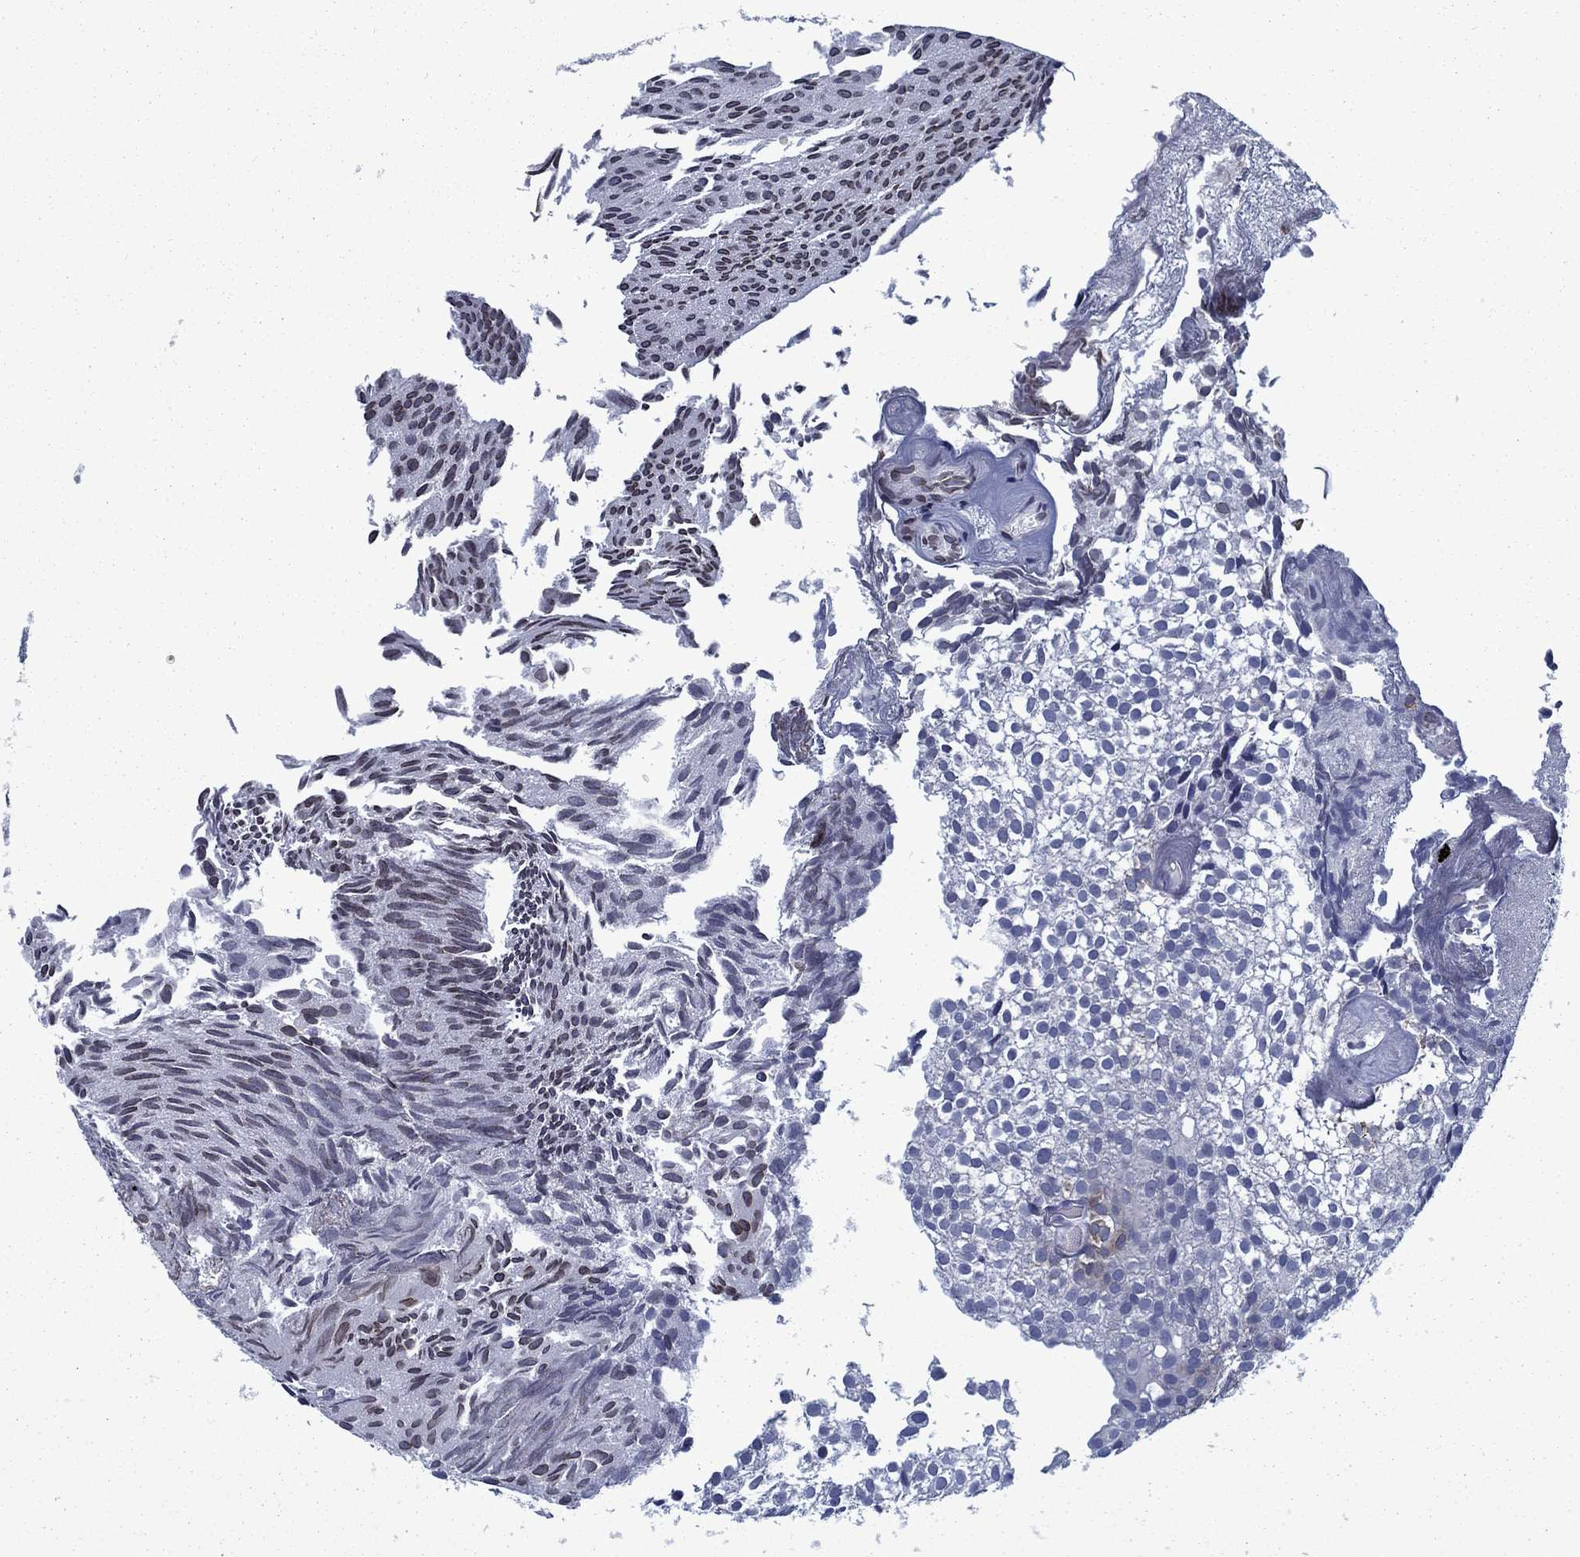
{"staining": {"intensity": "negative", "quantity": "none", "location": "none"}, "tissue": "urothelial cancer", "cell_type": "Tumor cells", "image_type": "cancer", "snomed": [{"axis": "morphology", "description": "Urothelial carcinoma, Low grade"}, {"axis": "topography", "description": "Urinary bladder"}], "caption": "Photomicrograph shows no significant protein staining in tumor cells of urothelial carcinoma (low-grade). (DAB immunohistochemistry with hematoxylin counter stain).", "gene": "SLA", "patient": {"sex": "male", "age": 89}}